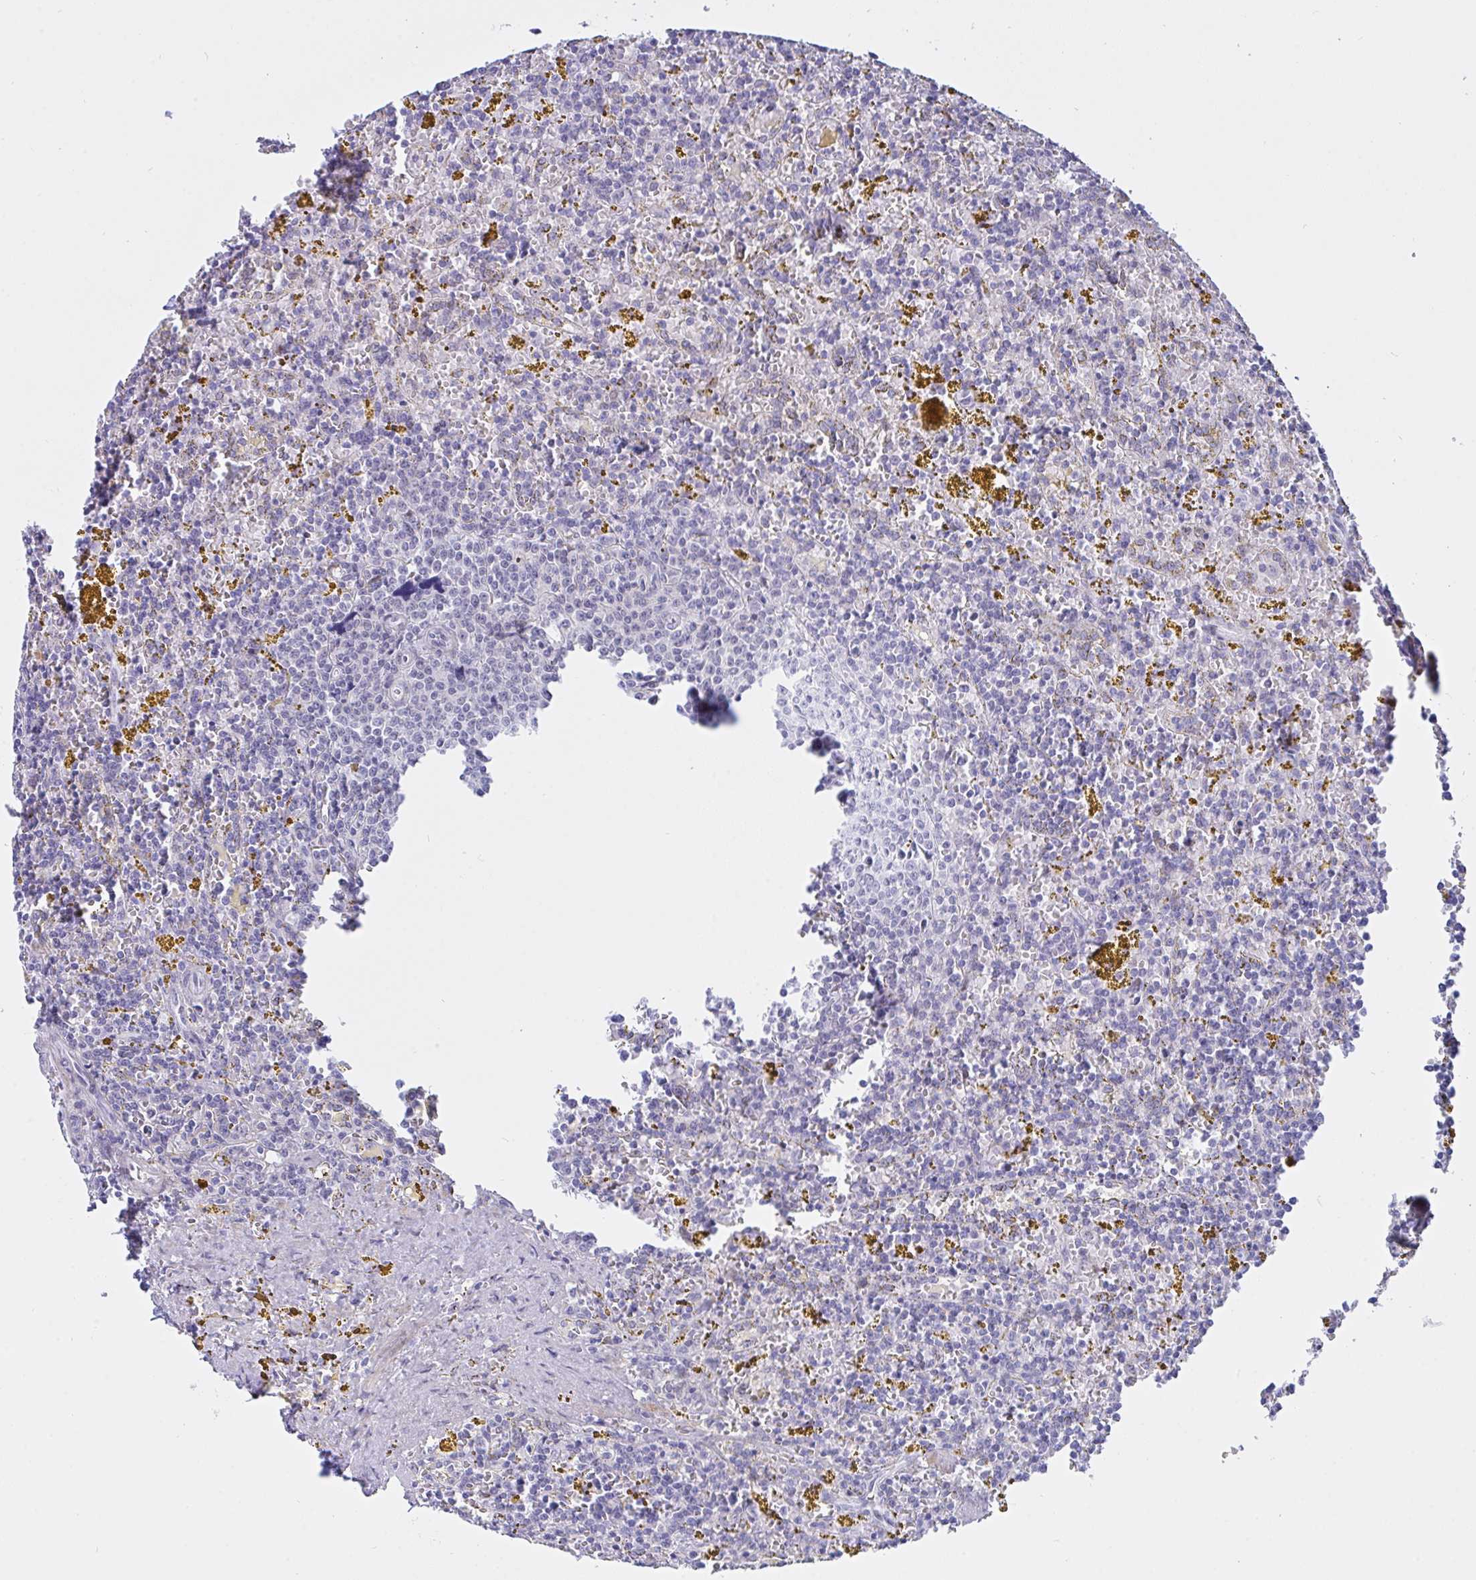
{"staining": {"intensity": "negative", "quantity": "none", "location": "none"}, "tissue": "lymphoma", "cell_type": "Tumor cells", "image_type": "cancer", "snomed": [{"axis": "morphology", "description": "Malignant lymphoma, non-Hodgkin's type, Low grade"}, {"axis": "topography", "description": "Spleen"}, {"axis": "topography", "description": "Lymph node"}], "caption": "Immunohistochemistry of lymphoma exhibits no expression in tumor cells.", "gene": "FBXL22", "patient": {"sex": "female", "age": 66}}